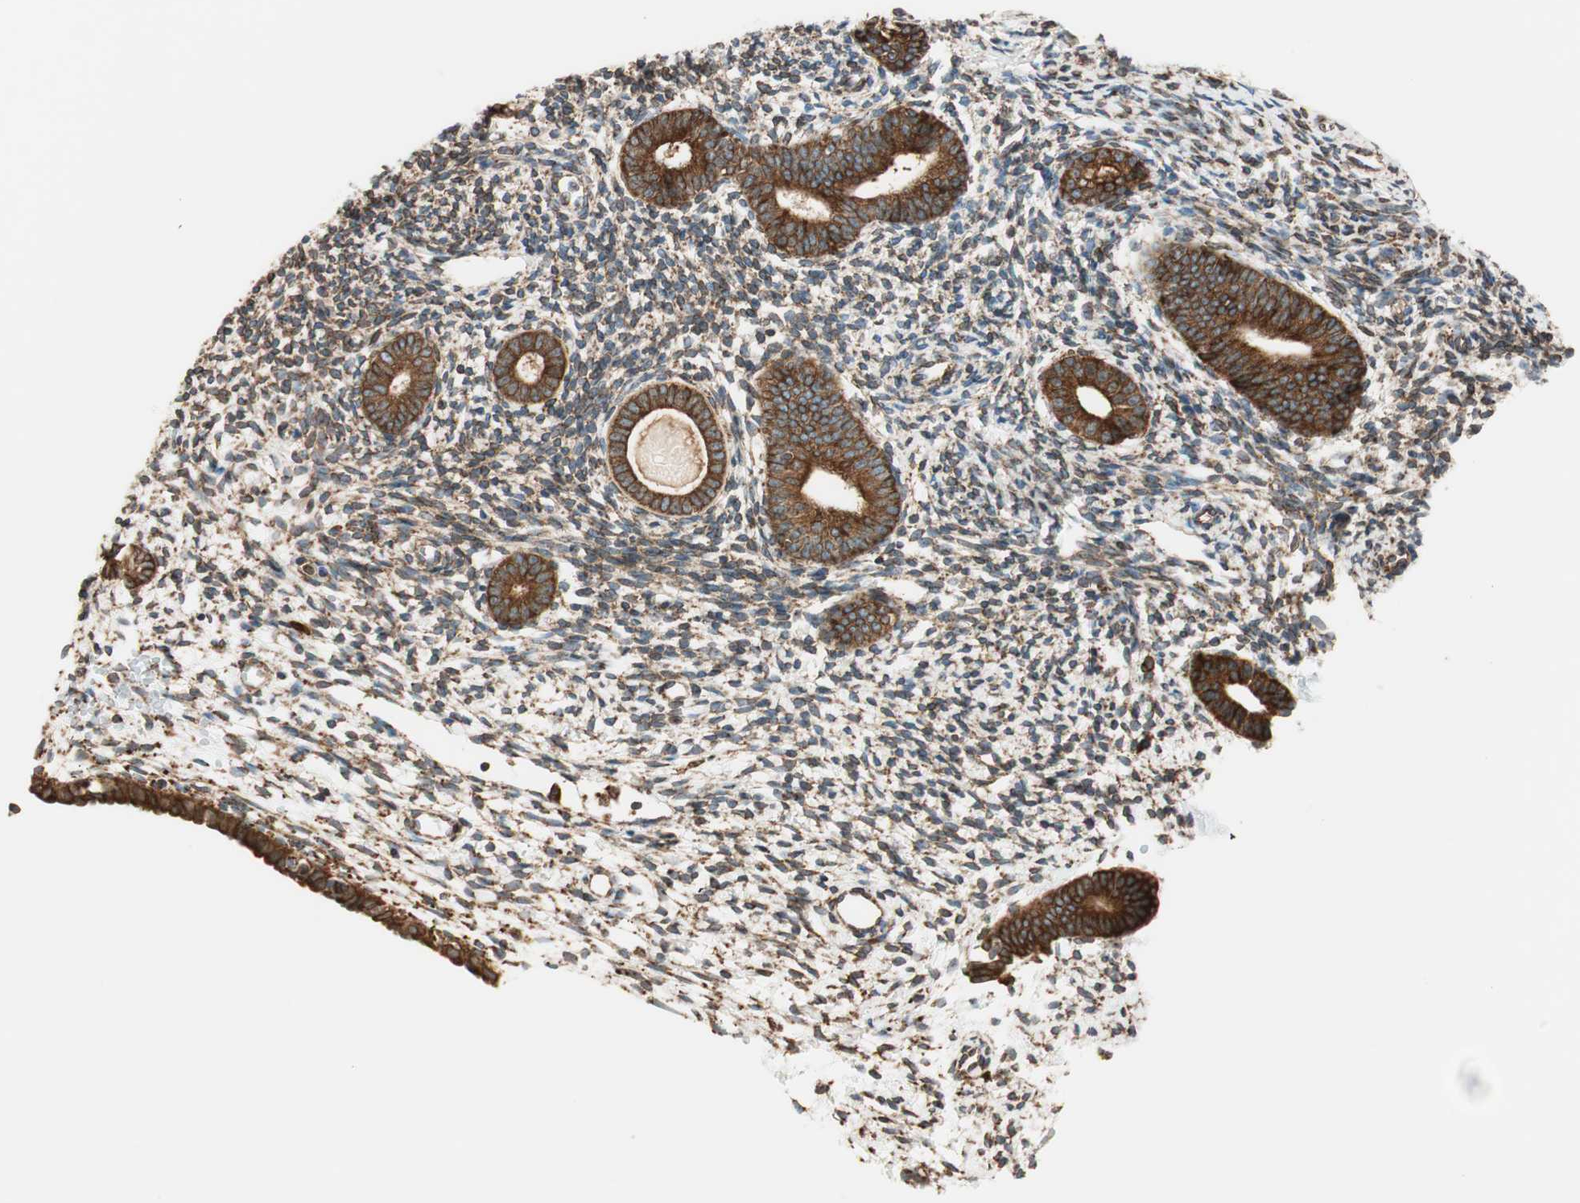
{"staining": {"intensity": "moderate", "quantity": "25%-75%", "location": "cytoplasmic/membranous"}, "tissue": "endometrium", "cell_type": "Cells in endometrial stroma", "image_type": "normal", "snomed": [{"axis": "morphology", "description": "Normal tissue, NOS"}, {"axis": "topography", "description": "Endometrium"}], "caption": "Brown immunohistochemical staining in normal endometrium displays moderate cytoplasmic/membranous expression in approximately 25%-75% of cells in endometrial stroma.", "gene": "PRKCSH", "patient": {"sex": "female", "age": 71}}